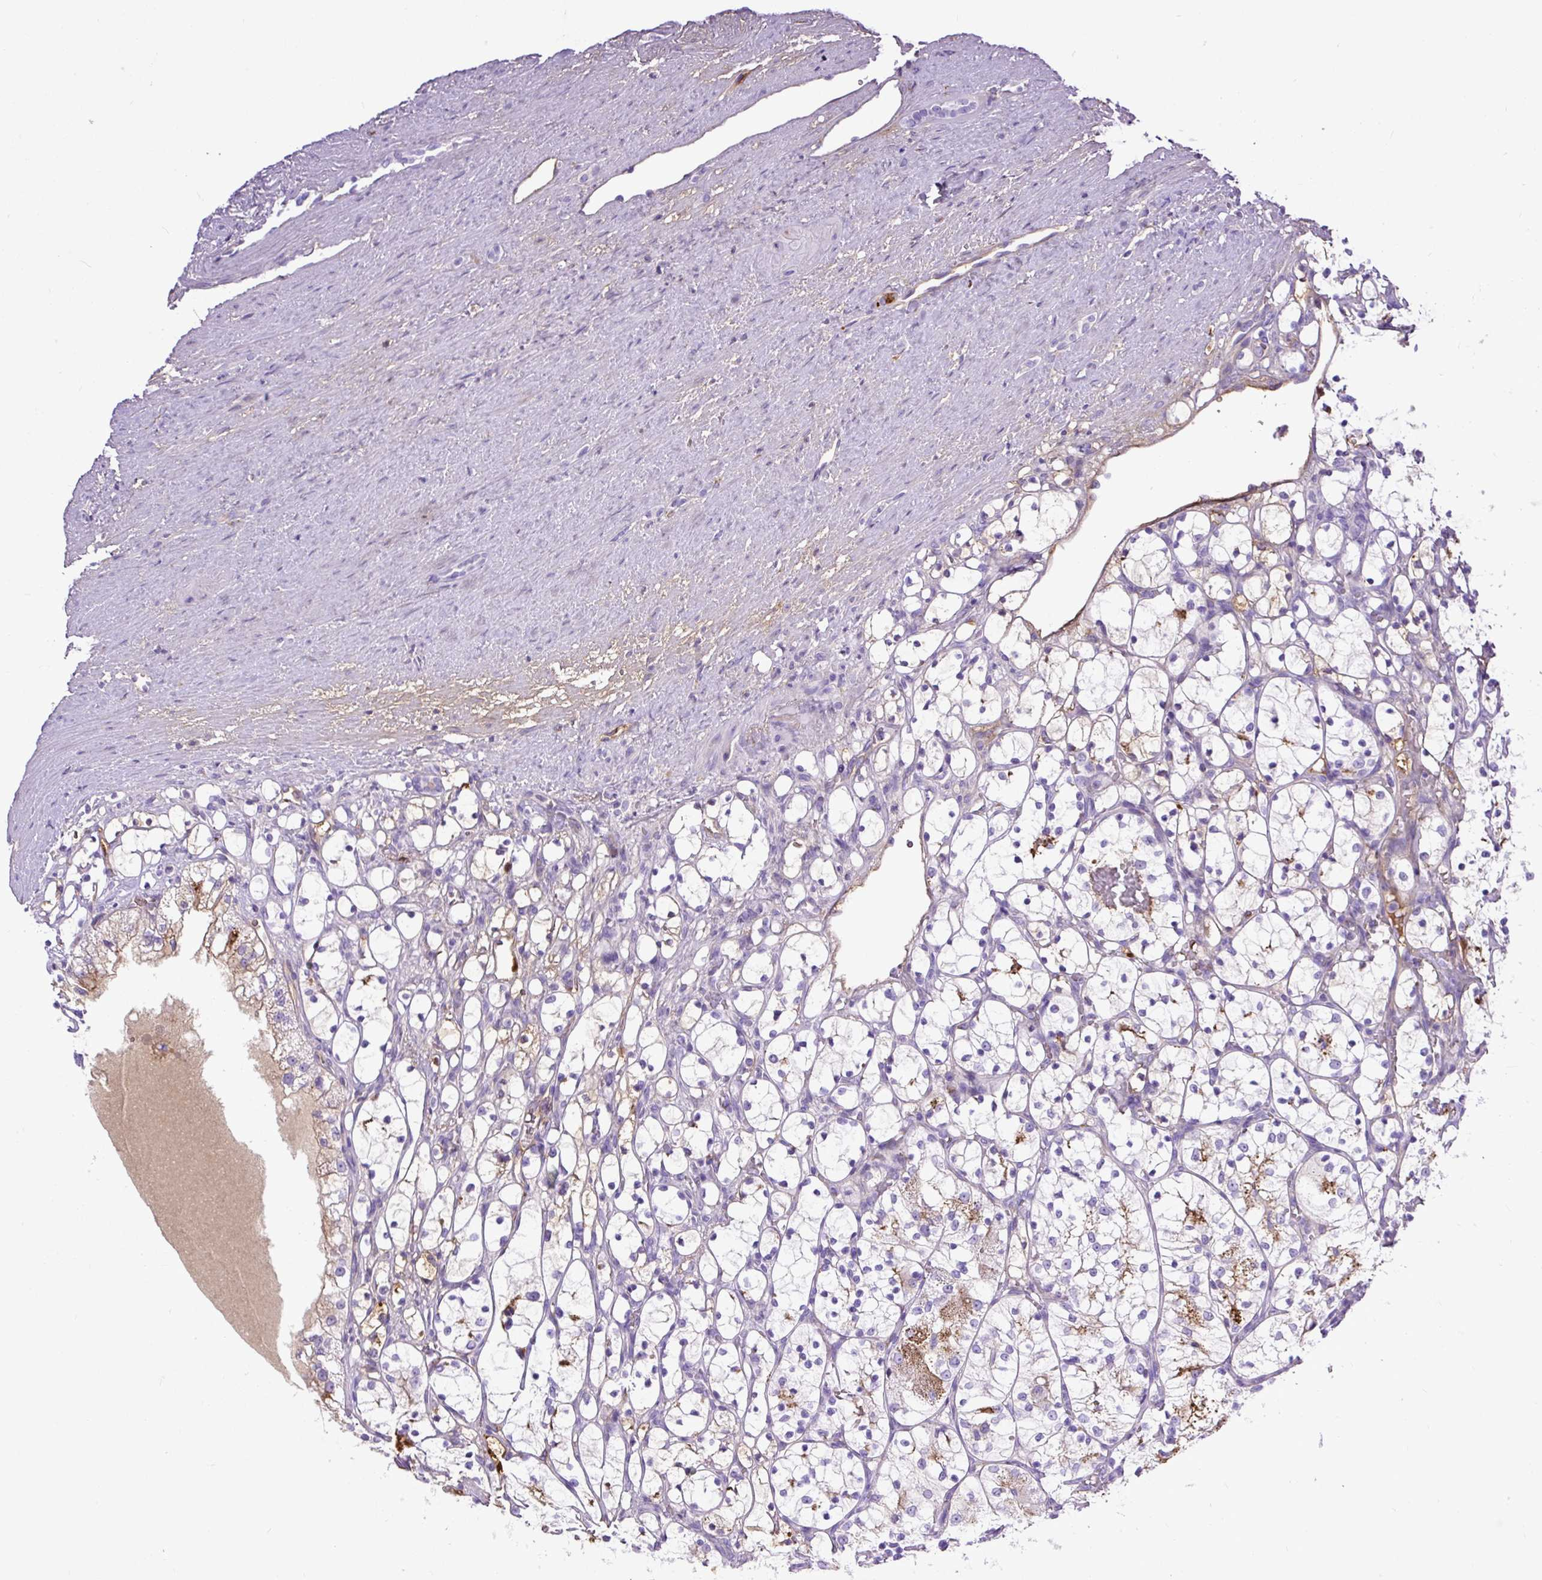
{"staining": {"intensity": "weak", "quantity": "<25%", "location": "cytoplasmic/membranous"}, "tissue": "renal cancer", "cell_type": "Tumor cells", "image_type": "cancer", "snomed": [{"axis": "morphology", "description": "Adenocarcinoma, NOS"}, {"axis": "topography", "description": "Kidney"}], "caption": "IHC image of neoplastic tissue: human renal cancer (adenocarcinoma) stained with DAB (3,3'-diaminobenzidine) displays no significant protein positivity in tumor cells. (DAB (3,3'-diaminobenzidine) immunohistochemistry visualized using brightfield microscopy, high magnification).", "gene": "CLEC3B", "patient": {"sex": "female", "age": 69}}